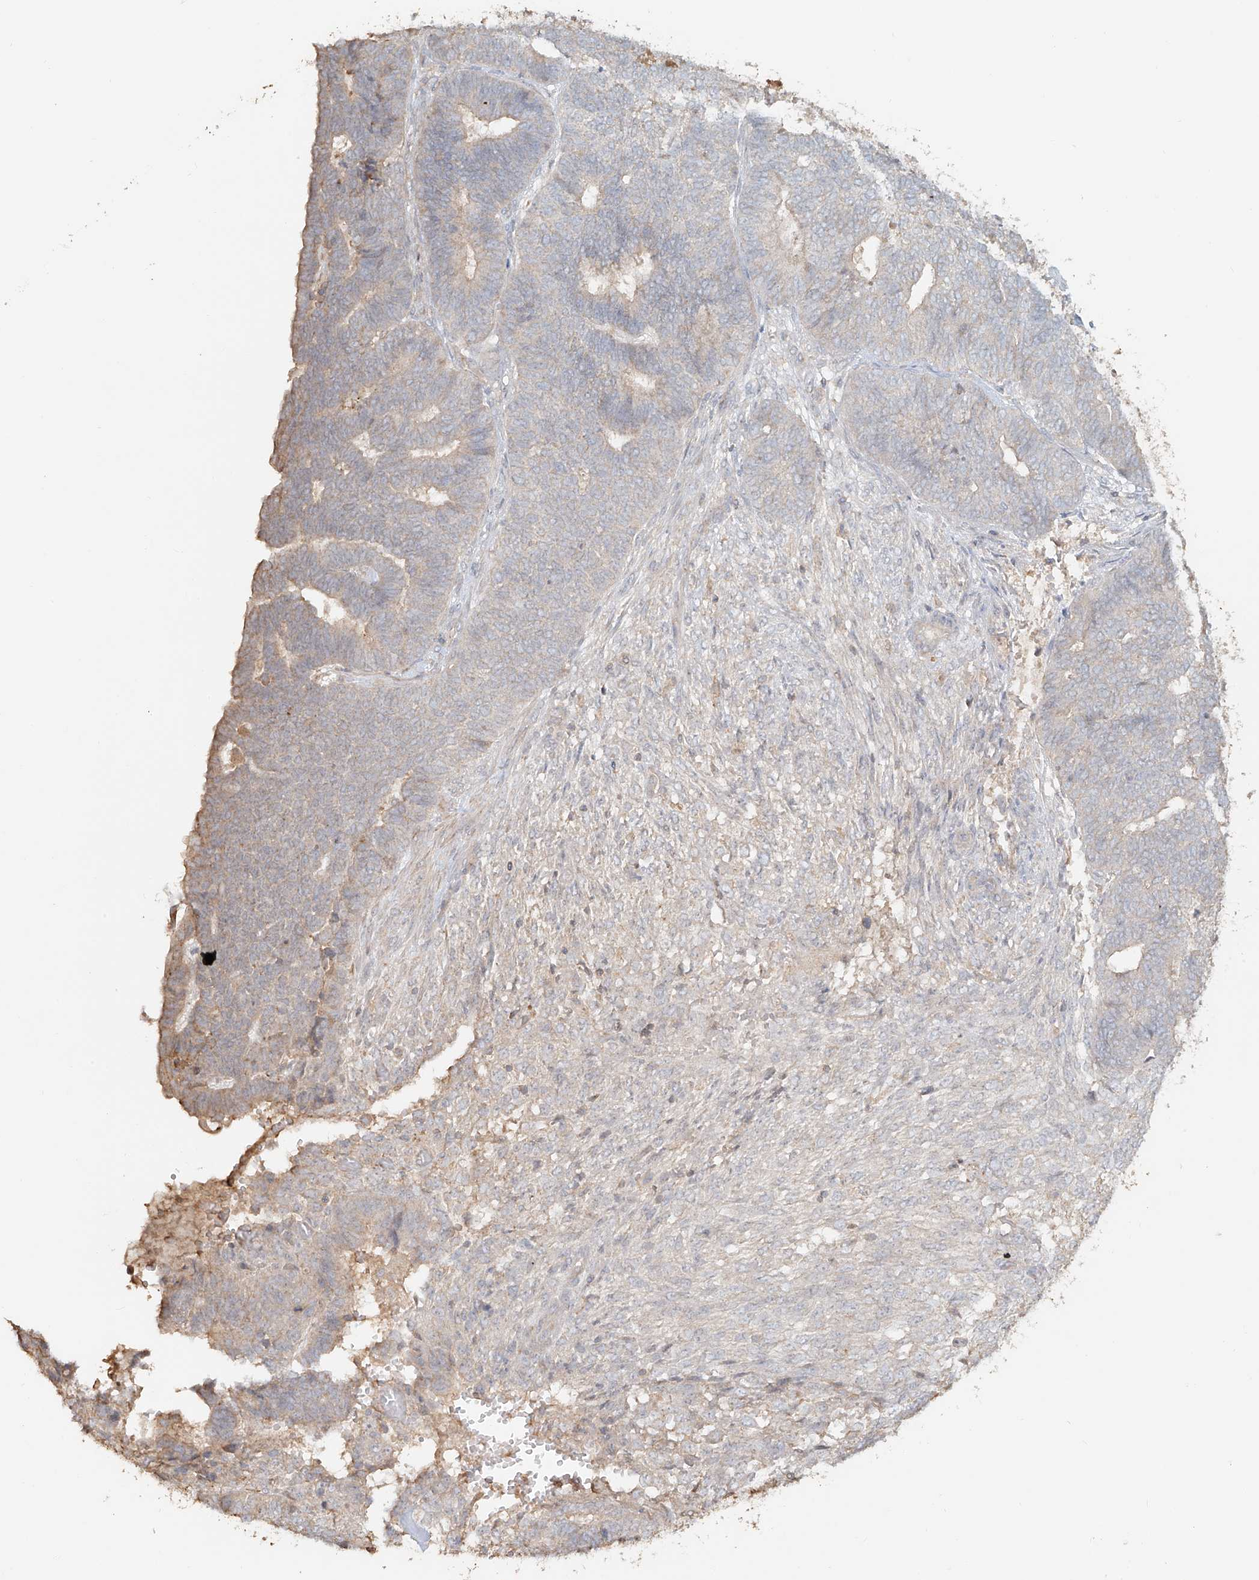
{"staining": {"intensity": "negative", "quantity": "none", "location": "none"}, "tissue": "endometrial cancer", "cell_type": "Tumor cells", "image_type": "cancer", "snomed": [{"axis": "morphology", "description": "Adenocarcinoma, NOS"}, {"axis": "topography", "description": "Endometrium"}], "caption": "The immunohistochemistry photomicrograph has no significant positivity in tumor cells of endometrial adenocarcinoma tissue.", "gene": "NPHS1", "patient": {"sex": "female", "age": 70}}